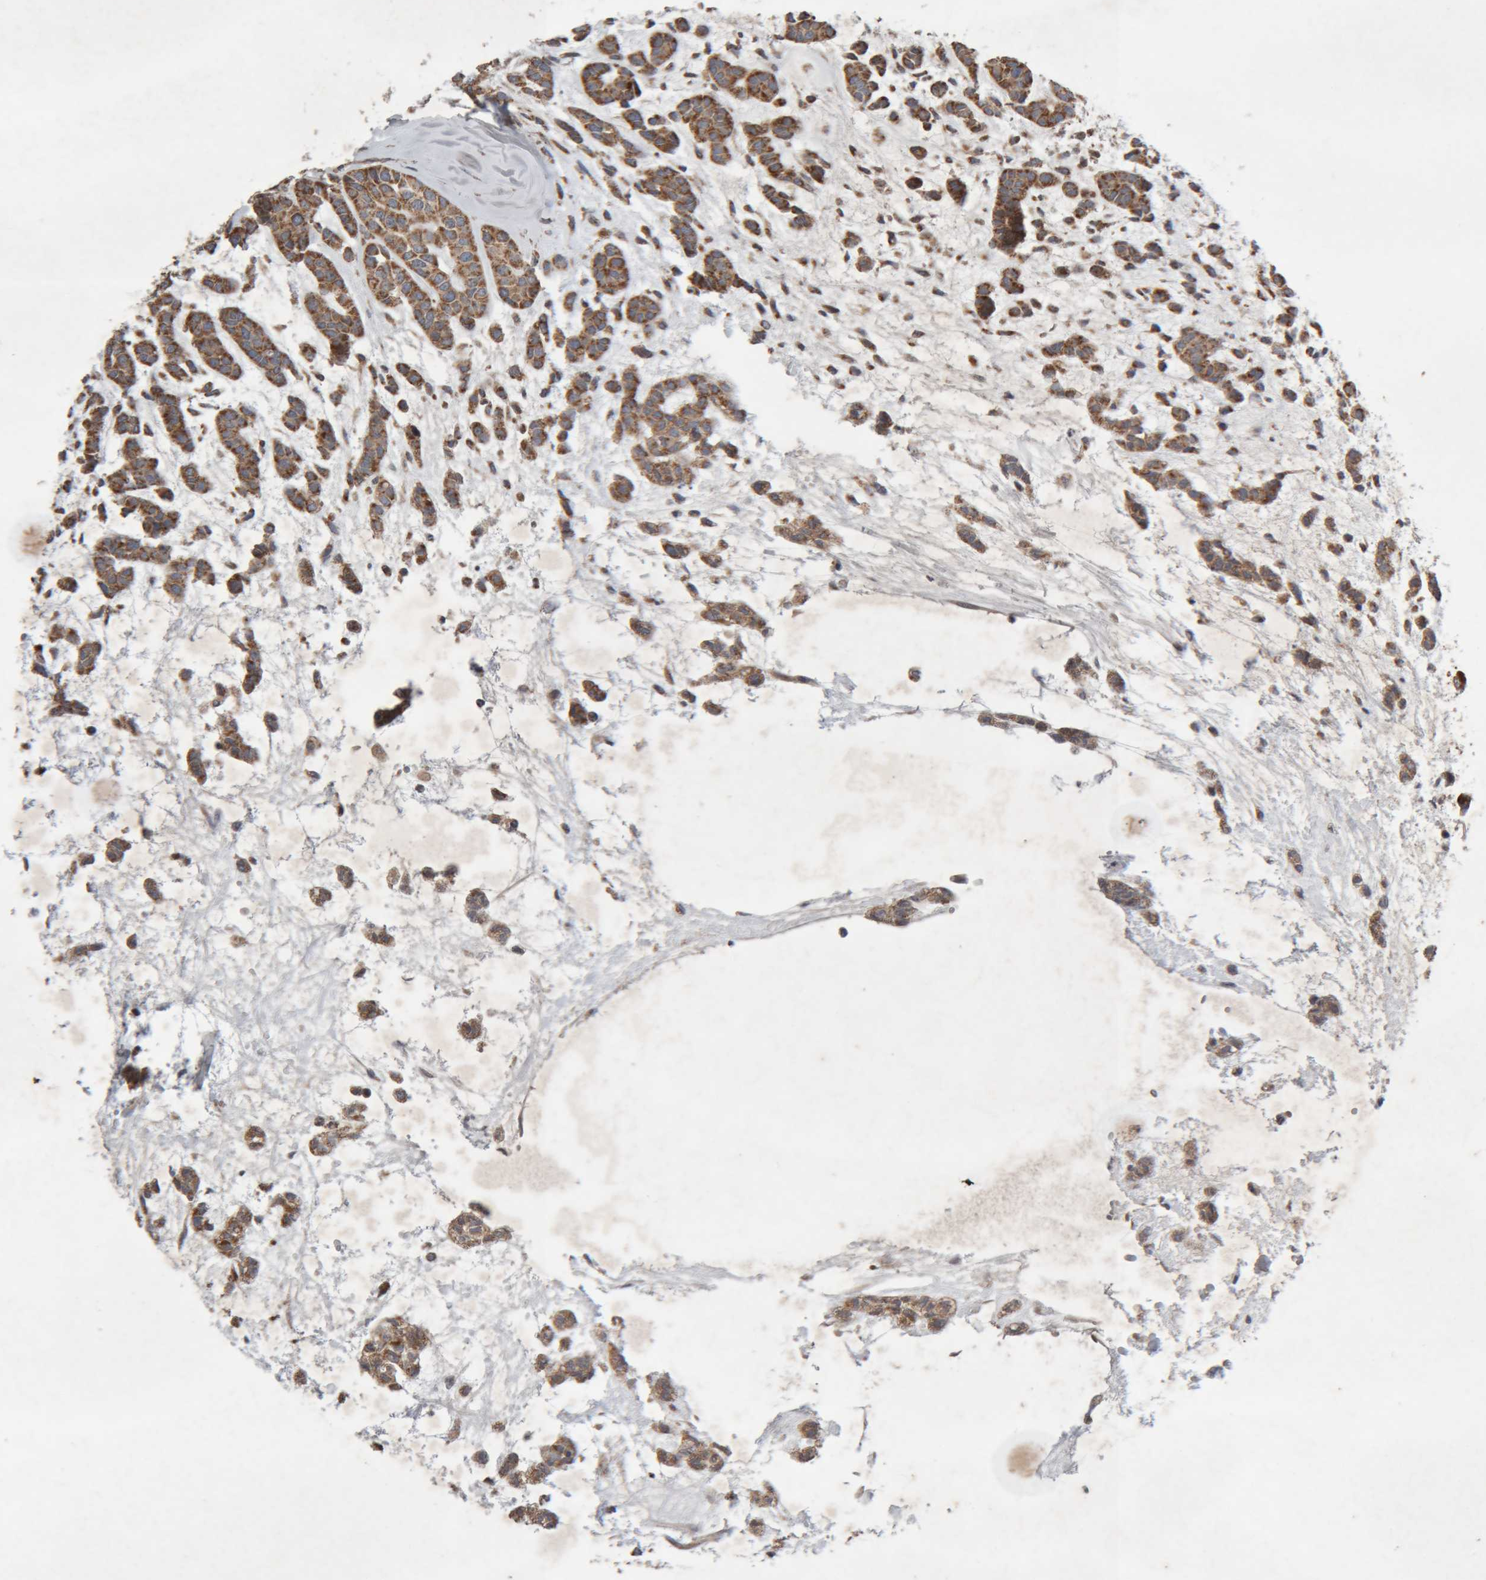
{"staining": {"intensity": "moderate", "quantity": ">75%", "location": "cytoplasmic/membranous"}, "tissue": "head and neck cancer", "cell_type": "Tumor cells", "image_type": "cancer", "snomed": [{"axis": "morphology", "description": "Adenocarcinoma, NOS"}, {"axis": "morphology", "description": "Adenoma, NOS"}, {"axis": "topography", "description": "Head-Neck"}], "caption": "Head and neck cancer (adenocarcinoma) stained for a protein demonstrates moderate cytoplasmic/membranous positivity in tumor cells.", "gene": "KIF21B", "patient": {"sex": "female", "age": 55}}